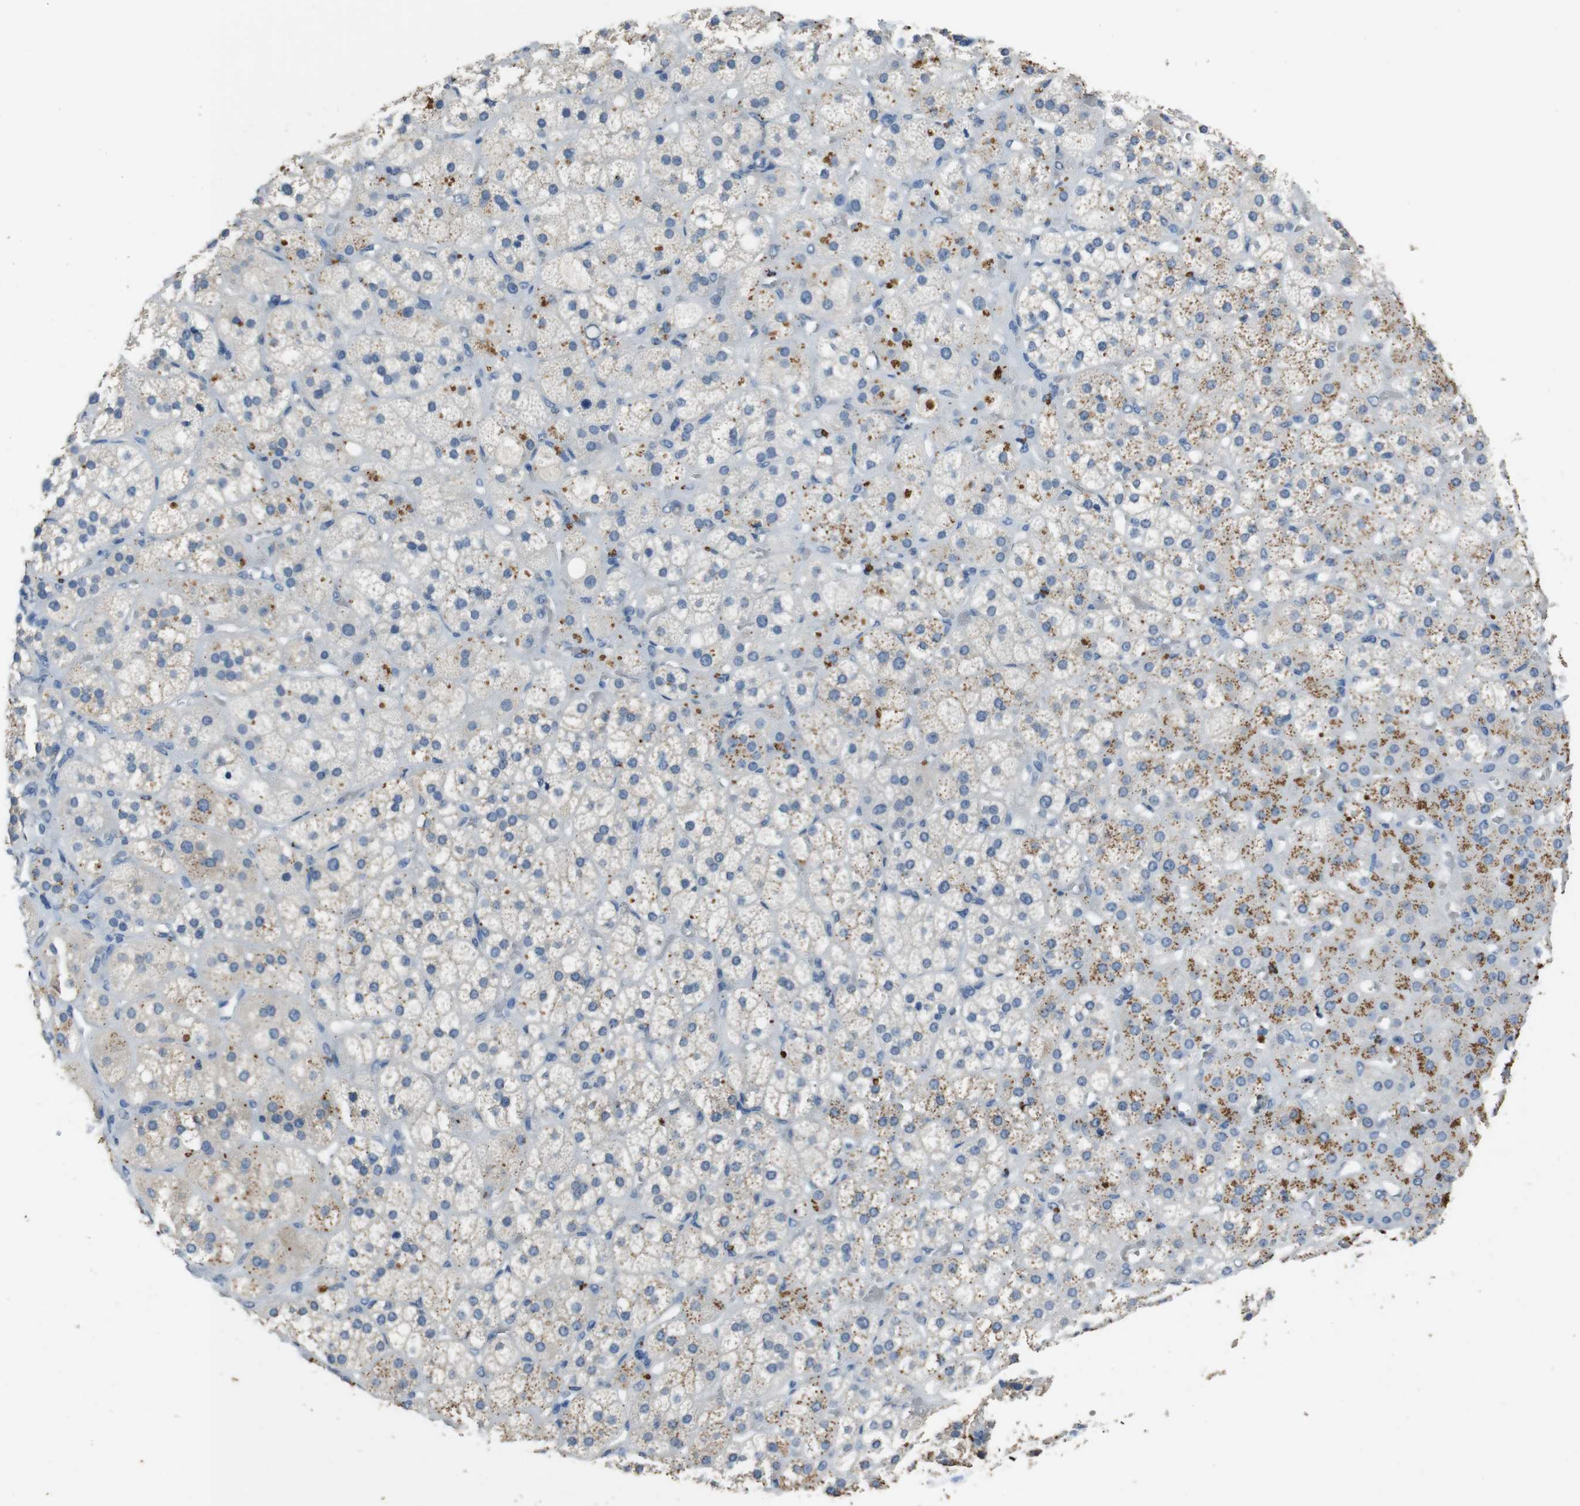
{"staining": {"intensity": "moderate", "quantity": "25%-75%", "location": "cytoplasmic/membranous"}, "tissue": "adrenal gland", "cell_type": "Glandular cells", "image_type": "normal", "snomed": [{"axis": "morphology", "description": "Normal tissue, NOS"}, {"axis": "topography", "description": "Adrenal gland"}], "caption": "IHC image of unremarkable adrenal gland: human adrenal gland stained using IHC demonstrates medium levels of moderate protein expression localized specifically in the cytoplasmic/membranous of glandular cells, appearing as a cytoplasmic/membranous brown color.", "gene": "STBD1", "patient": {"sex": "female", "age": 71}}